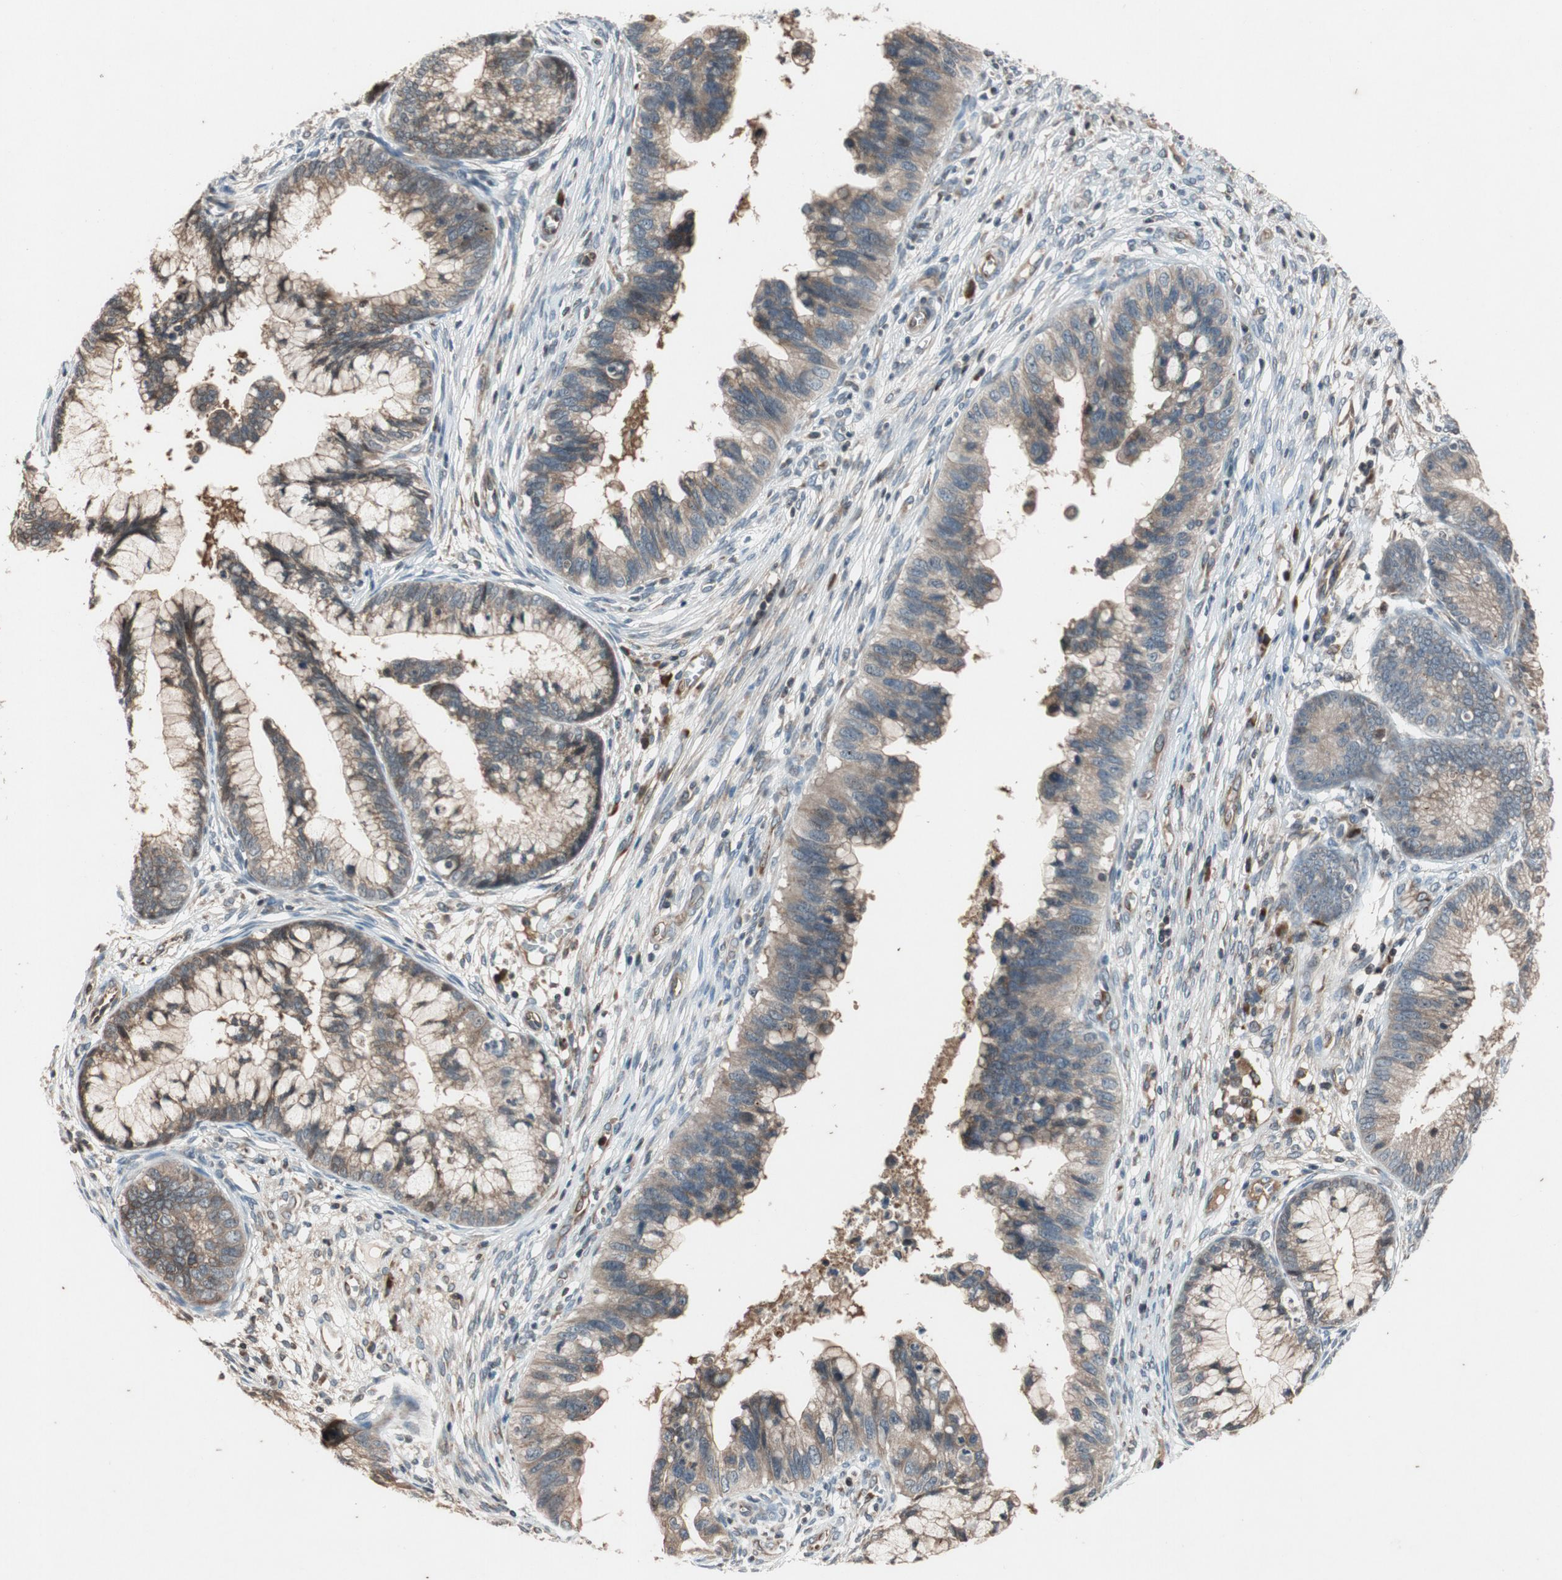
{"staining": {"intensity": "moderate", "quantity": ">75%", "location": "cytoplasmic/membranous"}, "tissue": "cervical cancer", "cell_type": "Tumor cells", "image_type": "cancer", "snomed": [{"axis": "morphology", "description": "Adenocarcinoma, NOS"}, {"axis": "topography", "description": "Cervix"}], "caption": "Cervical cancer stained for a protein demonstrates moderate cytoplasmic/membranous positivity in tumor cells.", "gene": "ATP2C1", "patient": {"sex": "female", "age": 44}}